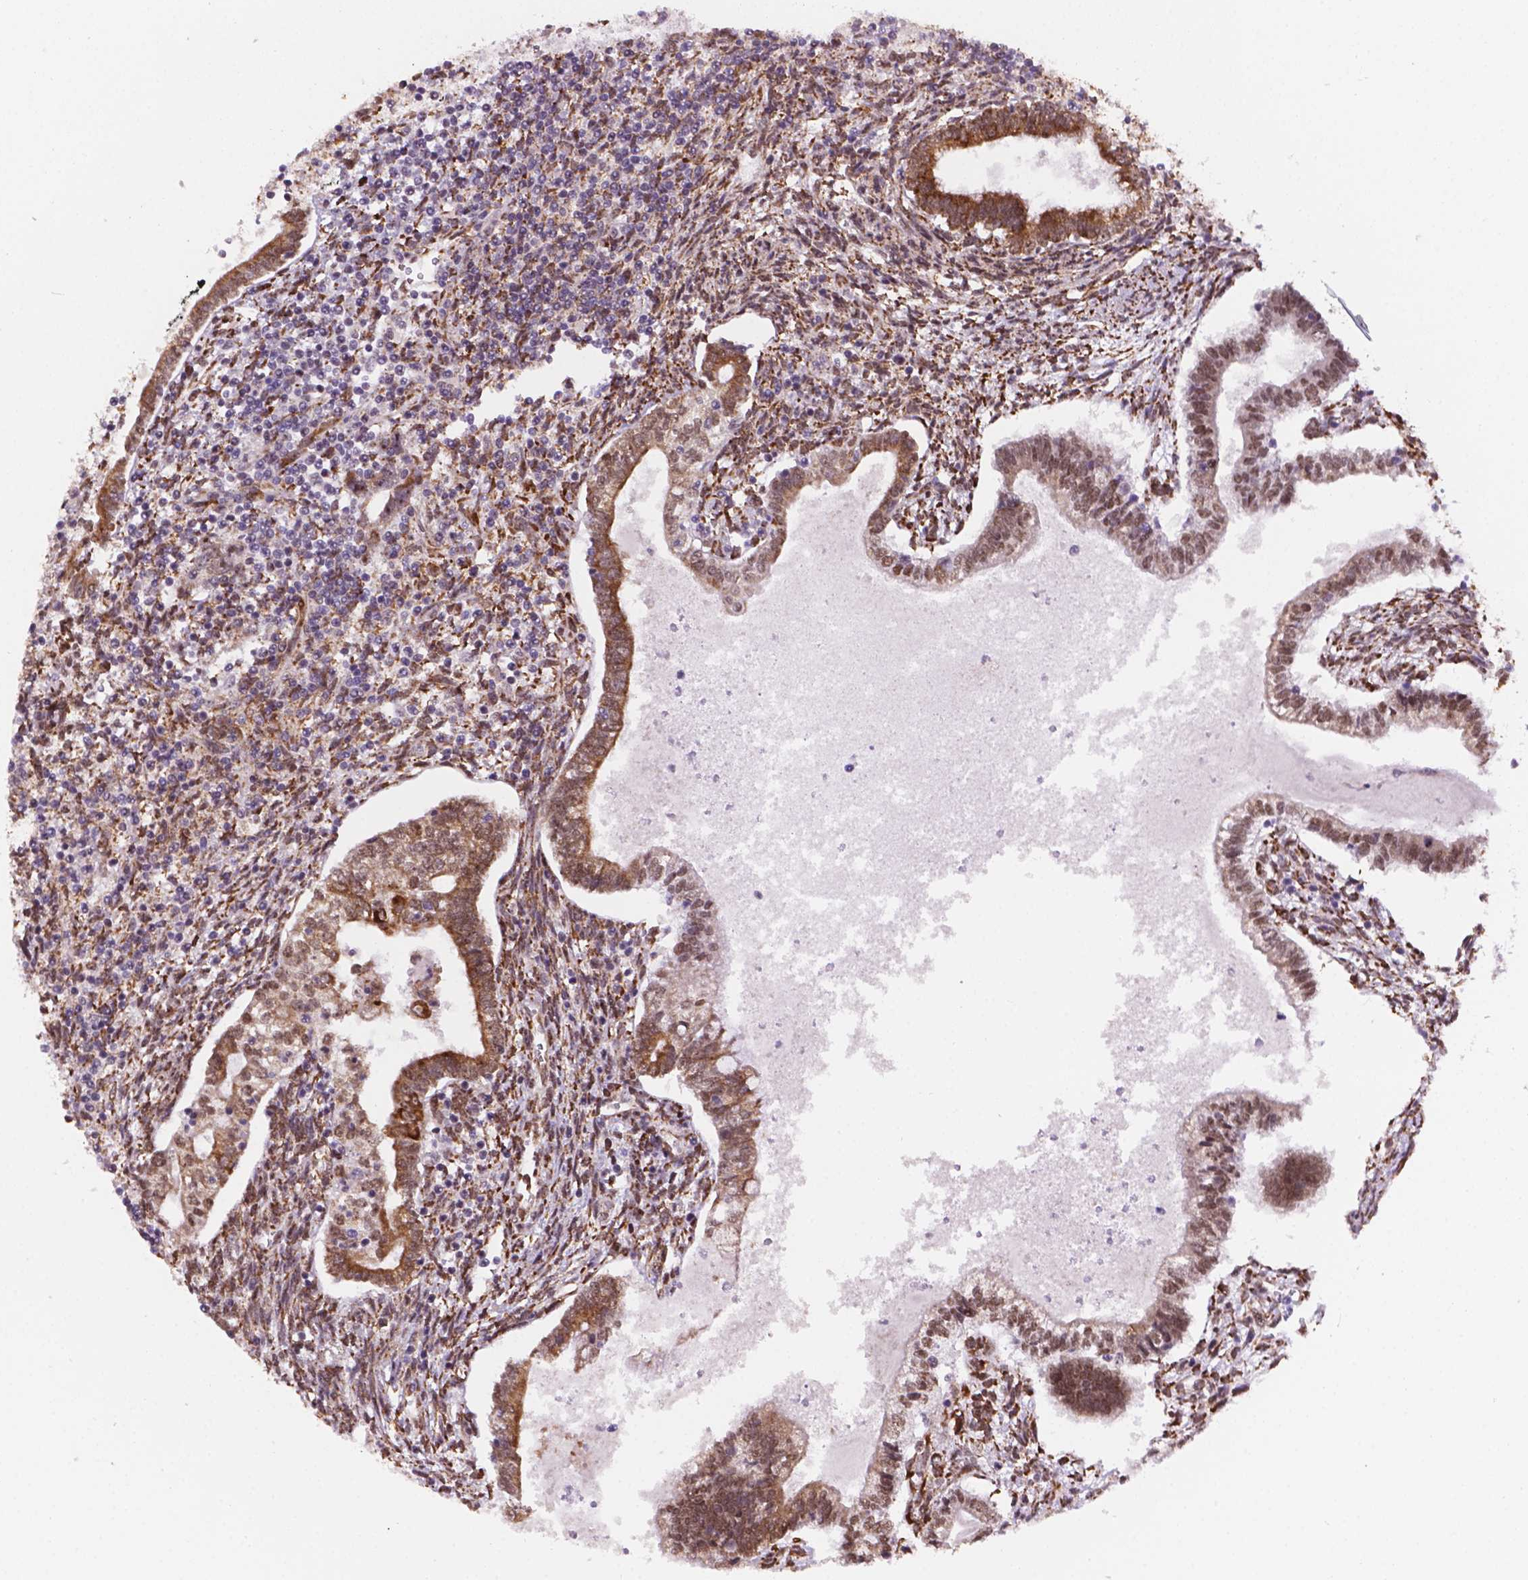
{"staining": {"intensity": "moderate", "quantity": ">75%", "location": "cytoplasmic/membranous,nuclear"}, "tissue": "testis cancer", "cell_type": "Tumor cells", "image_type": "cancer", "snomed": [{"axis": "morphology", "description": "Carcinoma, Embryonal, NOS"}, {"axis": "topography", "description": "Testis"}], "caption": "Moderate cytoplasmic/membranous and nuclear protein staining is seen in approximately >75% of tumor cells in testis cancer. (DAB IHC, brown staining for protein, blue staining for nuclei).", "gene": "FNIP1", "patient": {"sex": "male", "age": 37}}